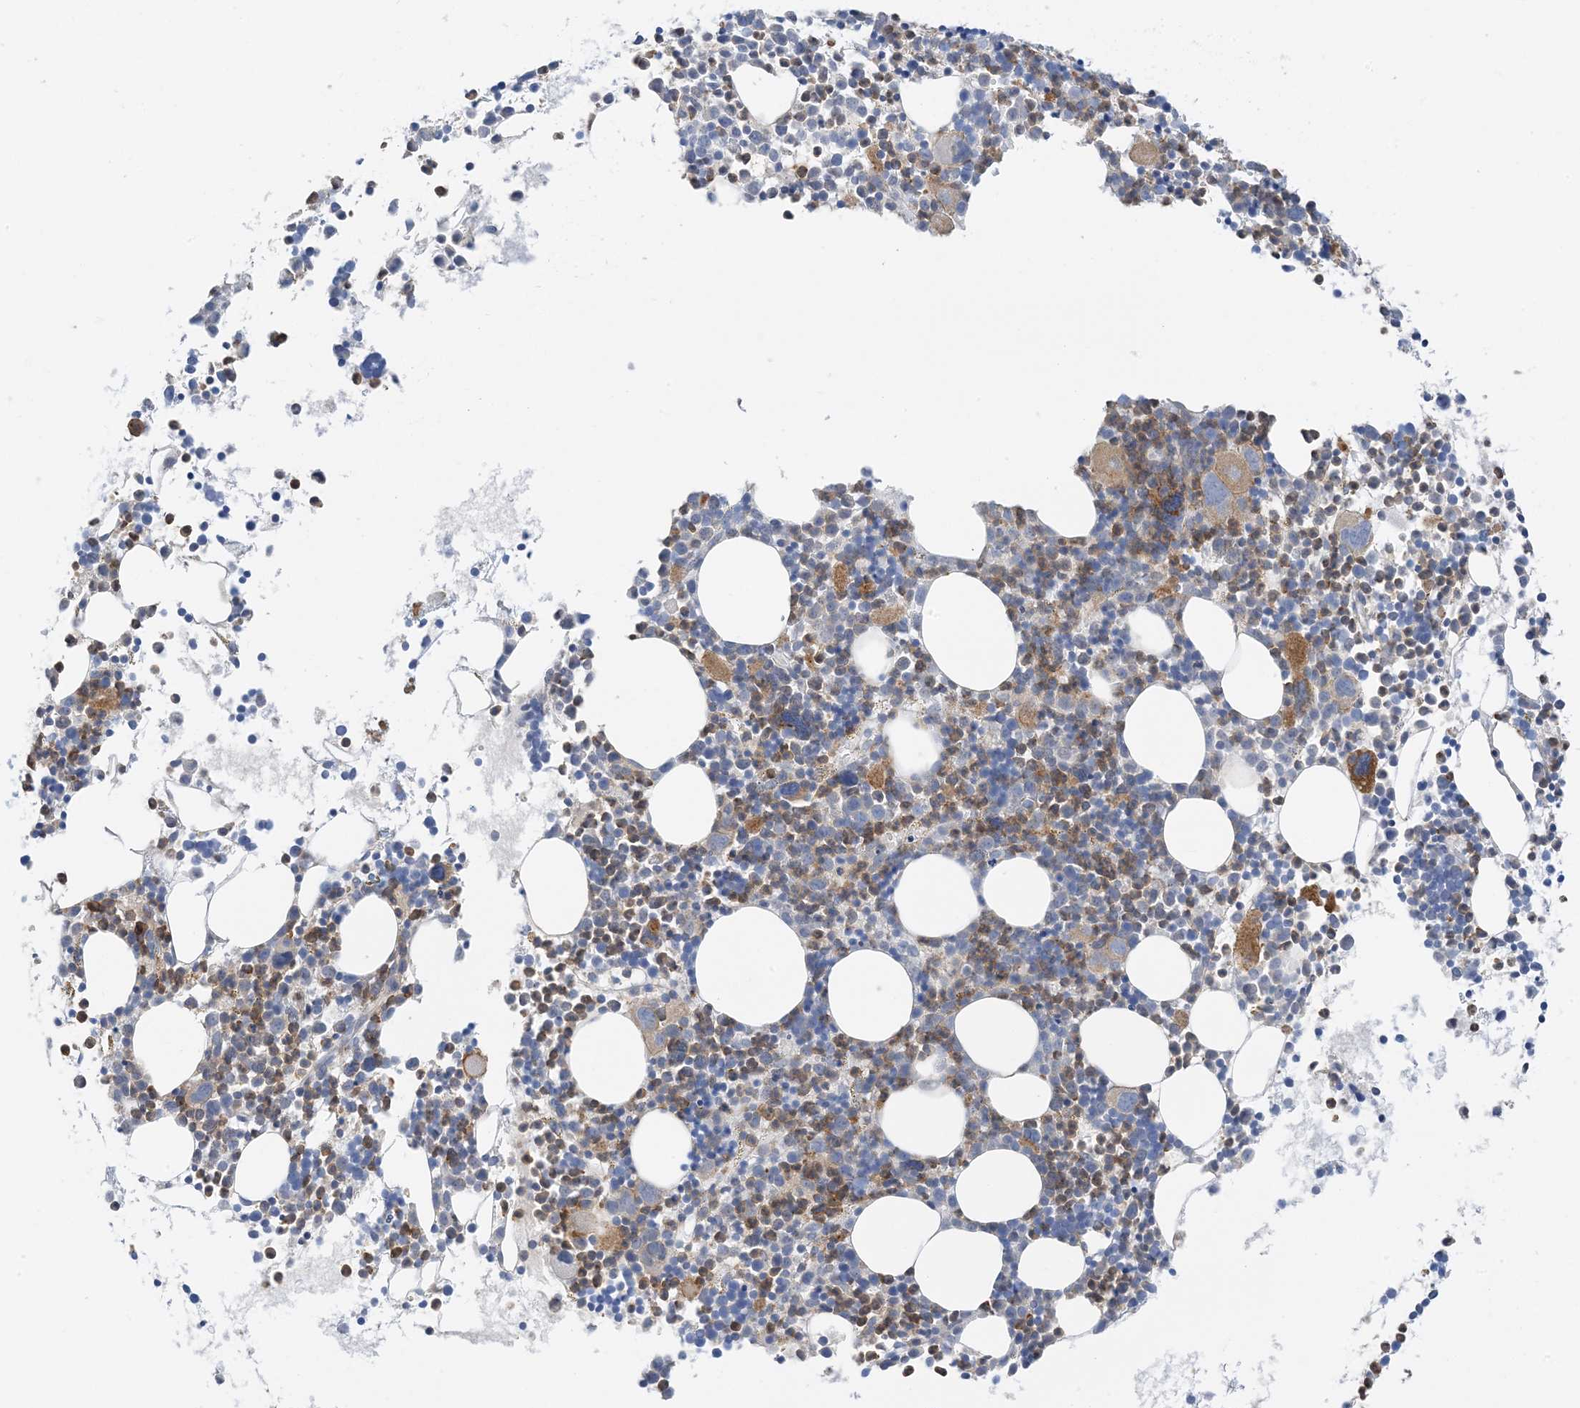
{"staining": {"intensity": "moderate", "quantity": "25%-75%", "location": "cytoplasmic/membranous"}, "tissue": "bone marrow", "cell_type": "Hematopoietic cells", "image_type": "normal", "snomed": [{"axis": "morphology", "description": "Normal tissue, NOS"}, {"axis": "topography", "description": "Bone marrow"}], "caption": "Protein expression analysis of unremarkable human bone marrow reveals moderate cytoplasmic/membranous staining in approximately 25%-75% of hematopoietic cells. Nuclei are stained in blue.", "gene": "KIFBP", "patient": {"sex": "female", "age": 62}}